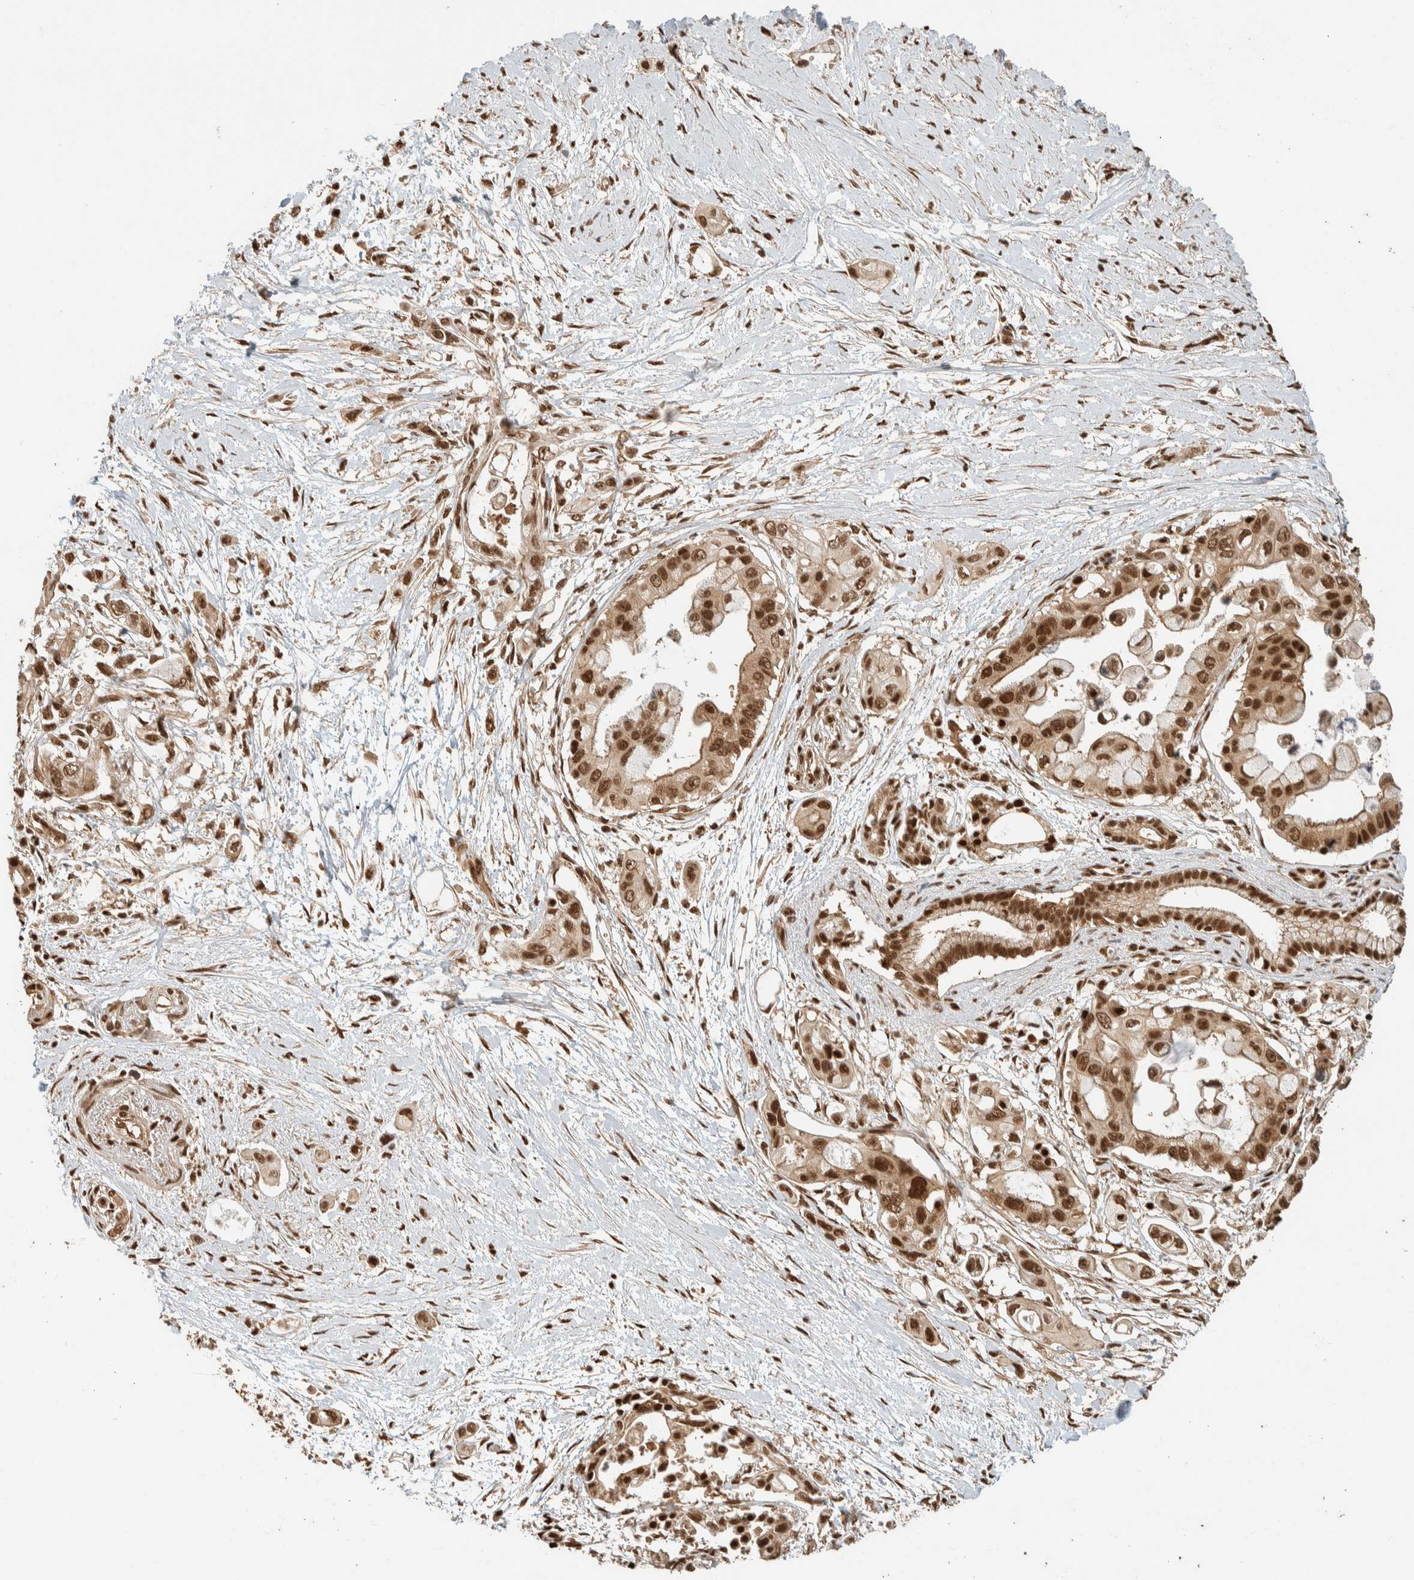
{"staining": {"intensity": "strong", "quantity": ">75%", "location": "cytoplasmic/membranous,nuclear"}, "tissue": "pancreatic cancer", "cell_type": "Tumor cells", "image_type": "cancer", "snomed": [{"axis": "morphology", "description": "Adenocarcinoma, NOS"}, {"axis": "topography", "description": "Pancreas"}], "caption": "An image of adenocarcinoma (pancreatic) stained for a protein exhibits strong cytoplasmic/membranous and nuclear brown staining in tumor cells. The staining was performed using DAB to visualize the protein expression in brown, while the nuclei were stained in blue with hematoxylin (Magnification: 20x).", "gene": "ZBTB2", "patient": {"sex": "male", "age": 59}}